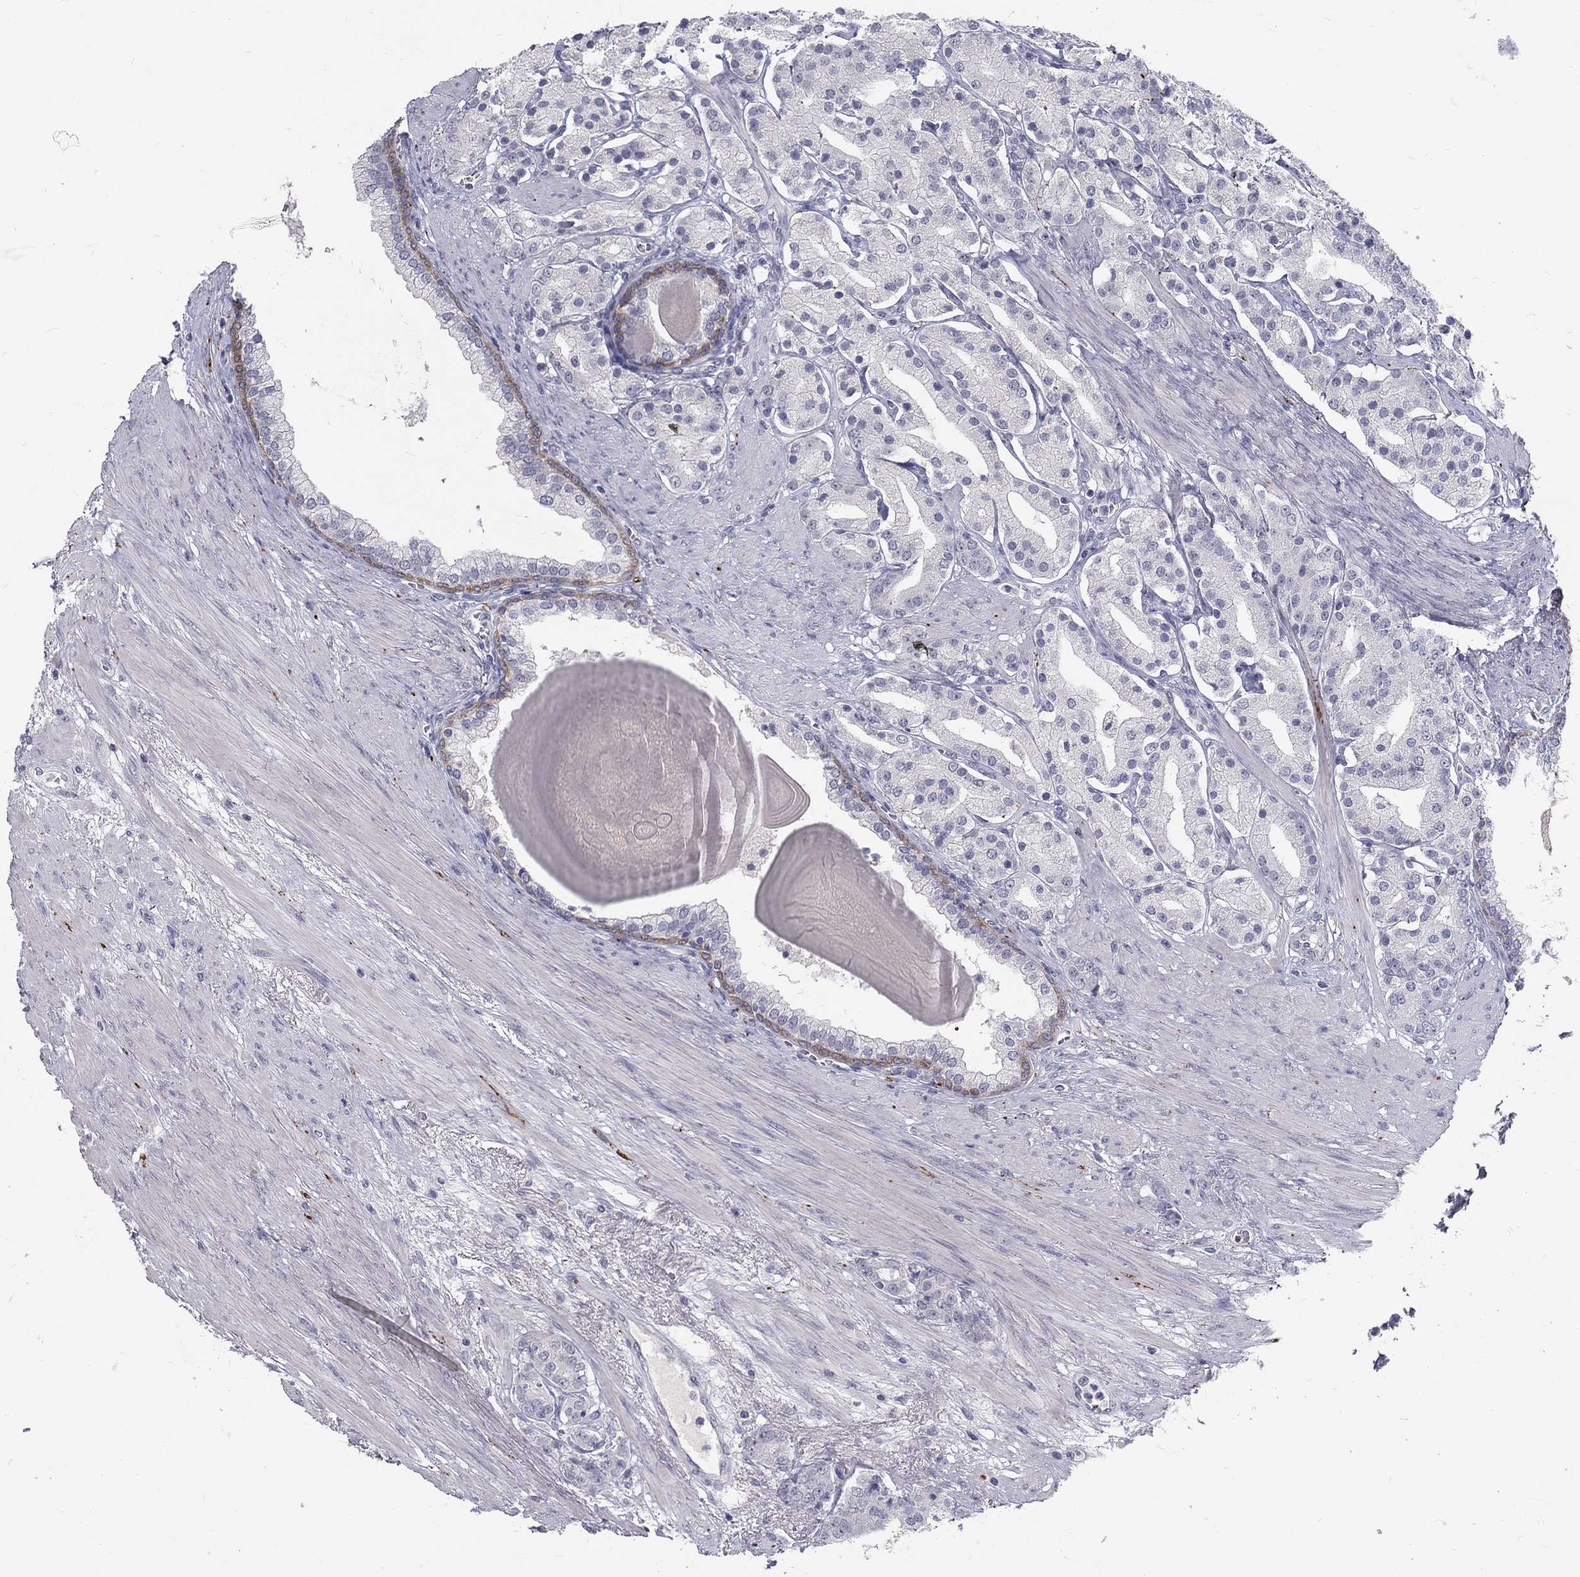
{"staining": {"intensity": "negative", "quantity": "none", "location": "none"}, "tissue": "prostate cancer", "cell_type": "Tumor cells", "image_type": "cancer", "snomed": [{"axis": "morphology", "description": "Adenocarcinoma, NOS"}, {"axis": "topography", "description": "Prostate"}], "caption": "This is an immunohistochemistry (IHC) histopathology image of prostate cancer. There is no staining in tumor cells.", "gene": "NOS1", "patient": {"sex": "male", "age": 69}}